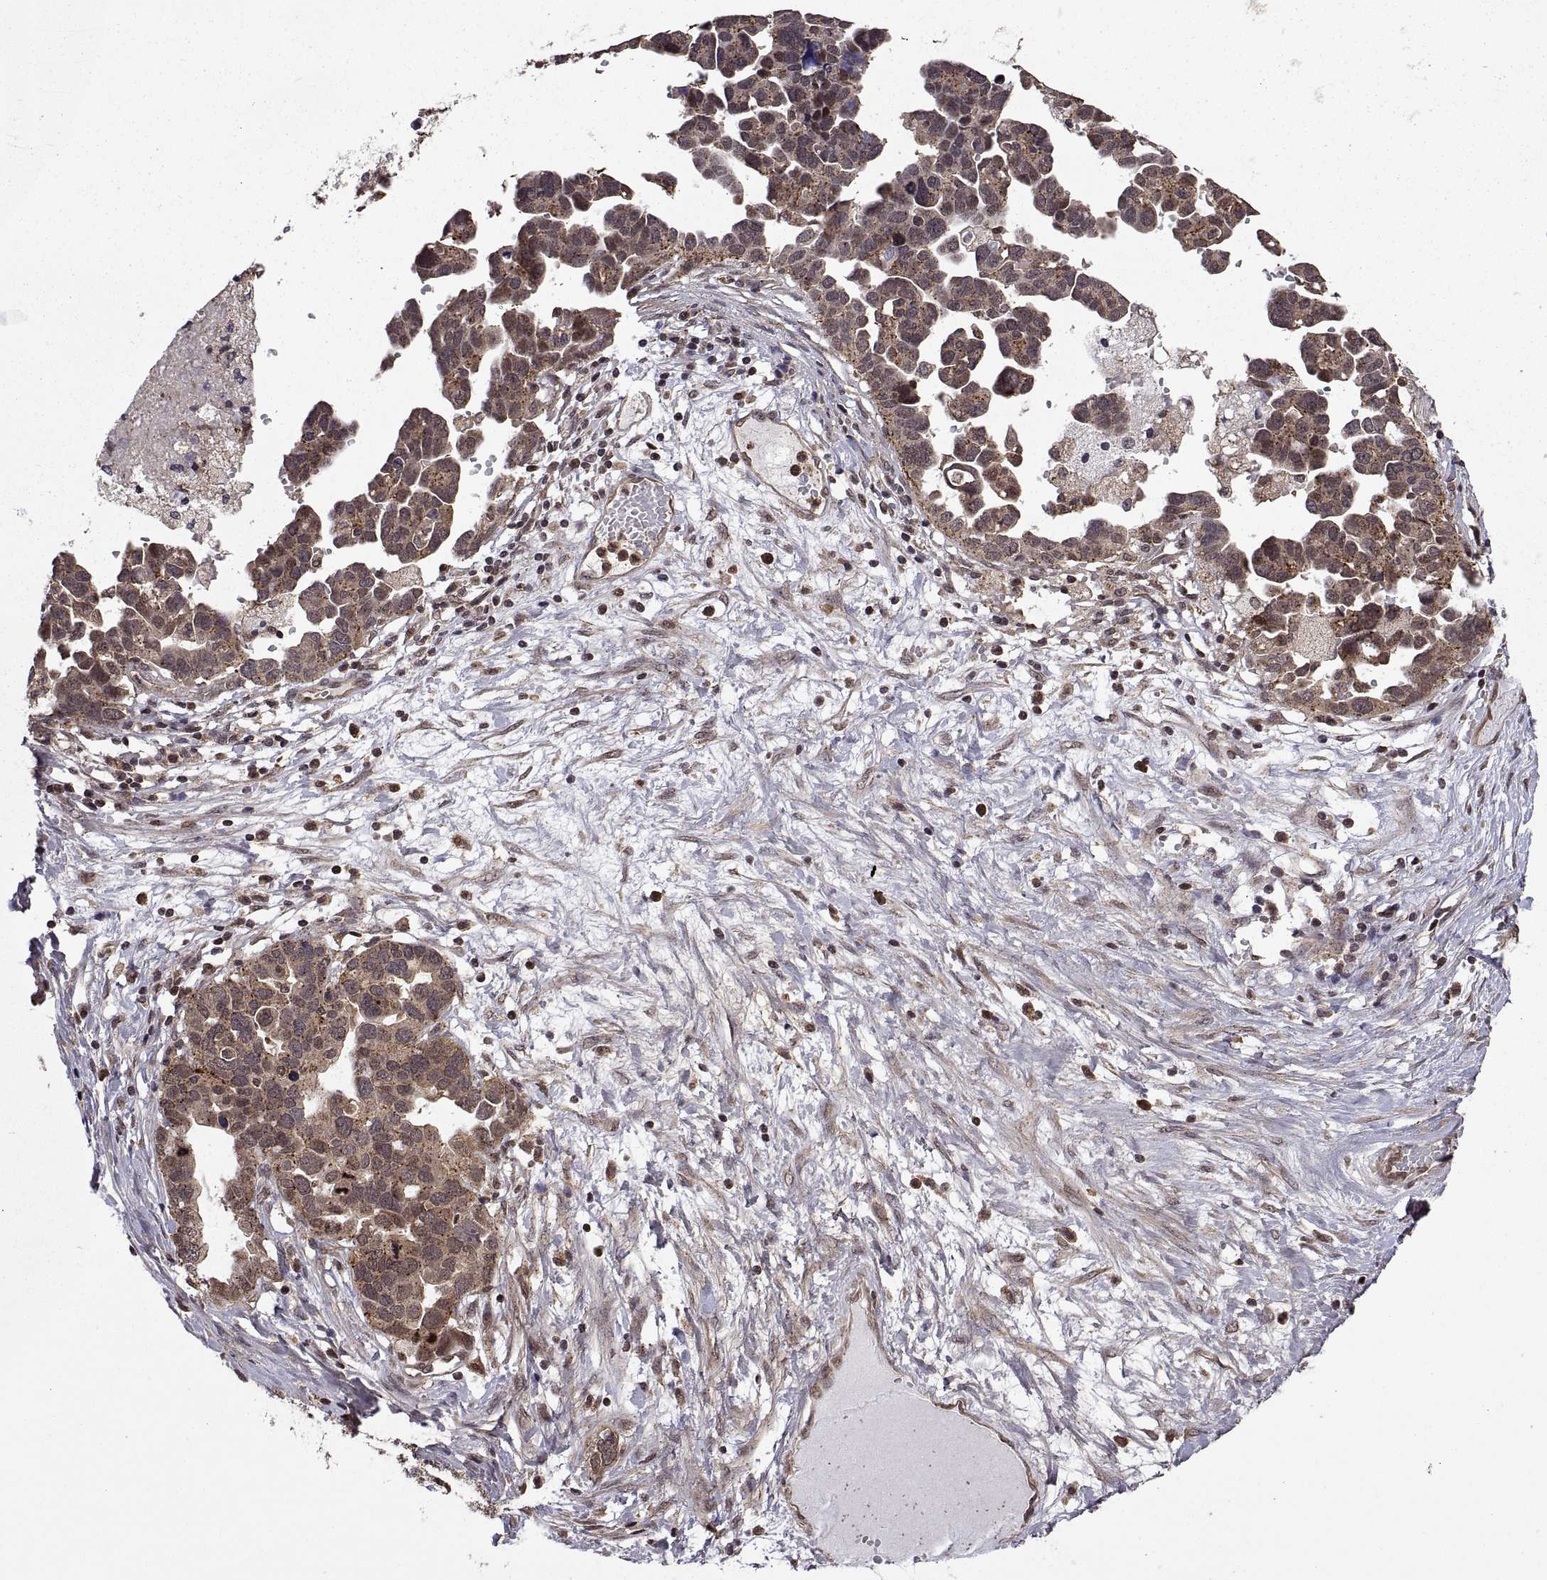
{"staining": {"intensity": "moderate", "quantity": "25%-75%", "location": "cytoplasmic/membranous"}, "tissue": "ovarian cancer", "cell_type": "Tumor cells", "image_type": "cancer", "snomed": [{"axis": "morphology", "description": "Cystadenocarcinoma, serous, NOS"}, {"axis": "topography", "description": "Ovary"}], "caption": "A high-resolution image shows immunohistochemistry staining of ovarian cancer (serous cystadenocarcinoma), which reveals moderate cytoplasmic/membranous expression in about 25%-75% of tumor cells.", "gene": "ZNRF2", "patient": {"sex": "female", "age": 54}}